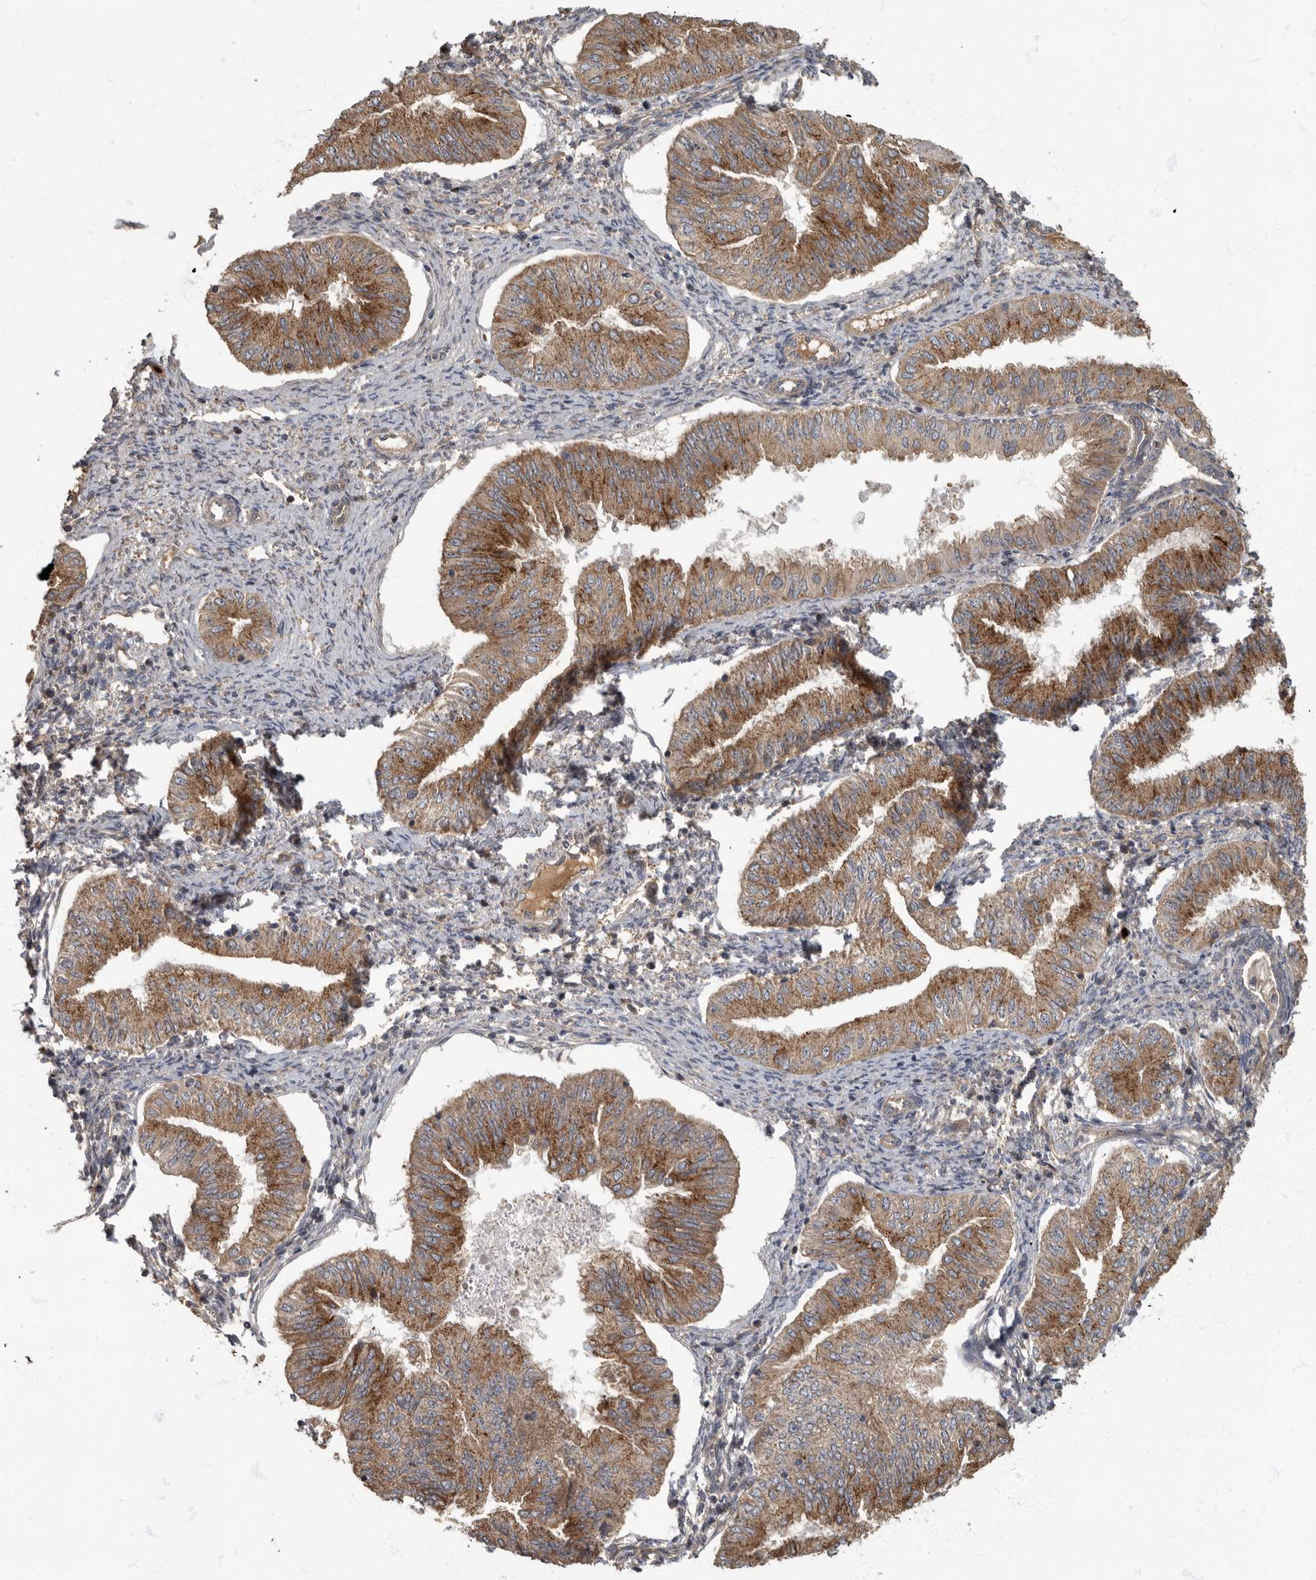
{"staining": {"intensity": "strong", "quantity": "25%-75%", "location": "cytoplasmic/membranous"}, "tissue": "endometrial cancer", "cell_type": "Tumor cells", "image_type": "cancer", "snomed": [{"axis": "morphology", "description": "Normal tissue, NOS"}, {"axis": "morphology", "description": "Adenocarcinoma, NOS"}, {"axis": "topography", "description": "Endometrium"}], "caption": "Endometrial cancer (adenocarcinoma) stained with a brown dye demonstrates strong cytoplasmic/membranous positive positivity in approximately 25%-75% of tumor cells.", "gene": "DAAM1", "patient": {"sex": "female", "age": 53}}